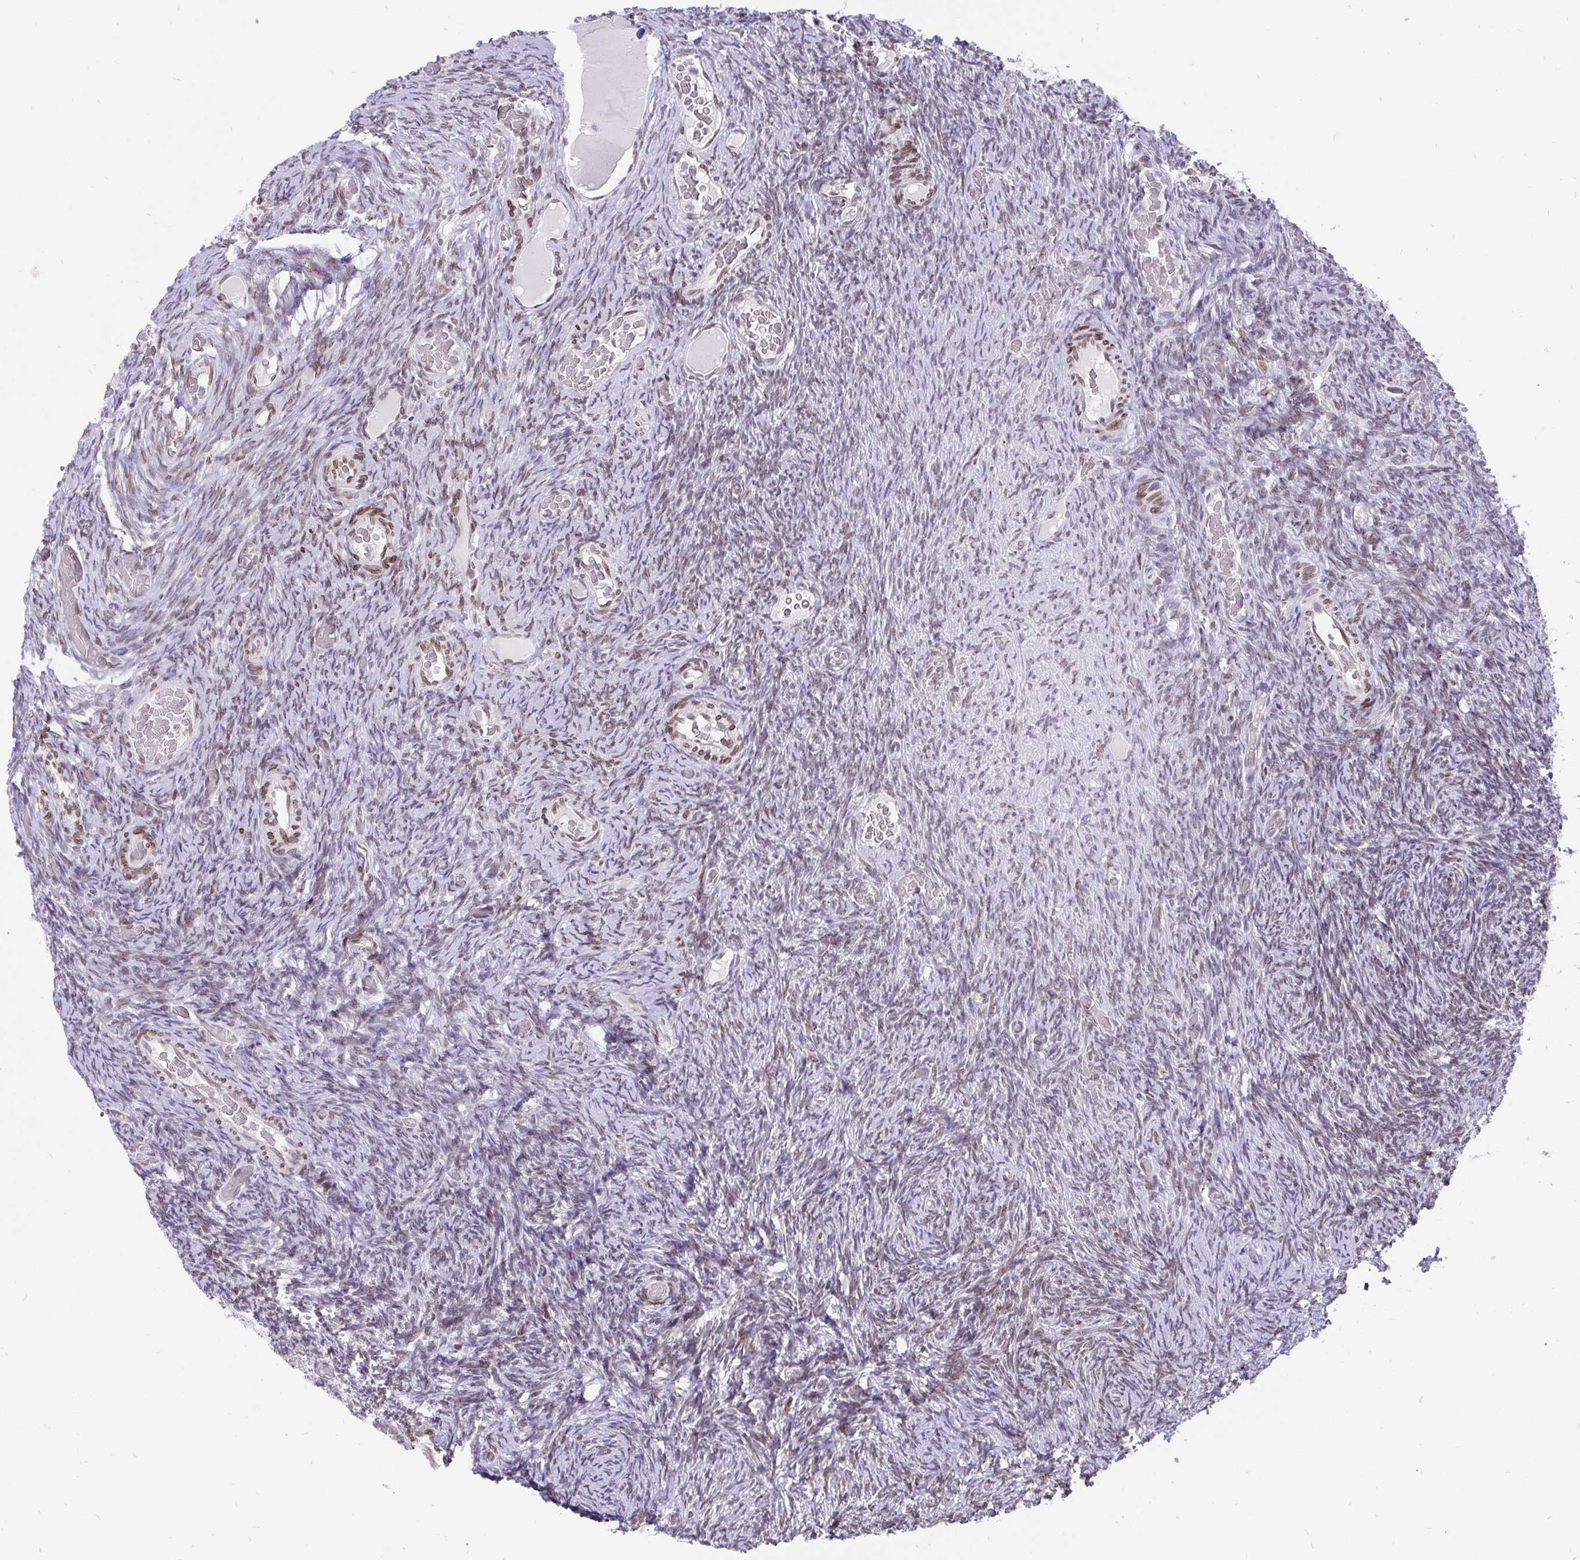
{"staining": {"intensity": "moderate", "quantity": ">75%", "location": "nuclear"}, "tissue": "ovary", "cell_type": "Follicle cells", "image_type": "normal", "snomed": [{"axis": "morphology", "description": "Normal tissue, NOS"}, {"axis": "topography", "description": "Ovary"}], "caption": "High-power microscopy captured an IHC photomicrograph of unremarkable ovary, revealing moderate nuclear staining in approximately >75% of follicle cells.", "gene": "EMD", "patient": {"sex": "female", "age": 34}}